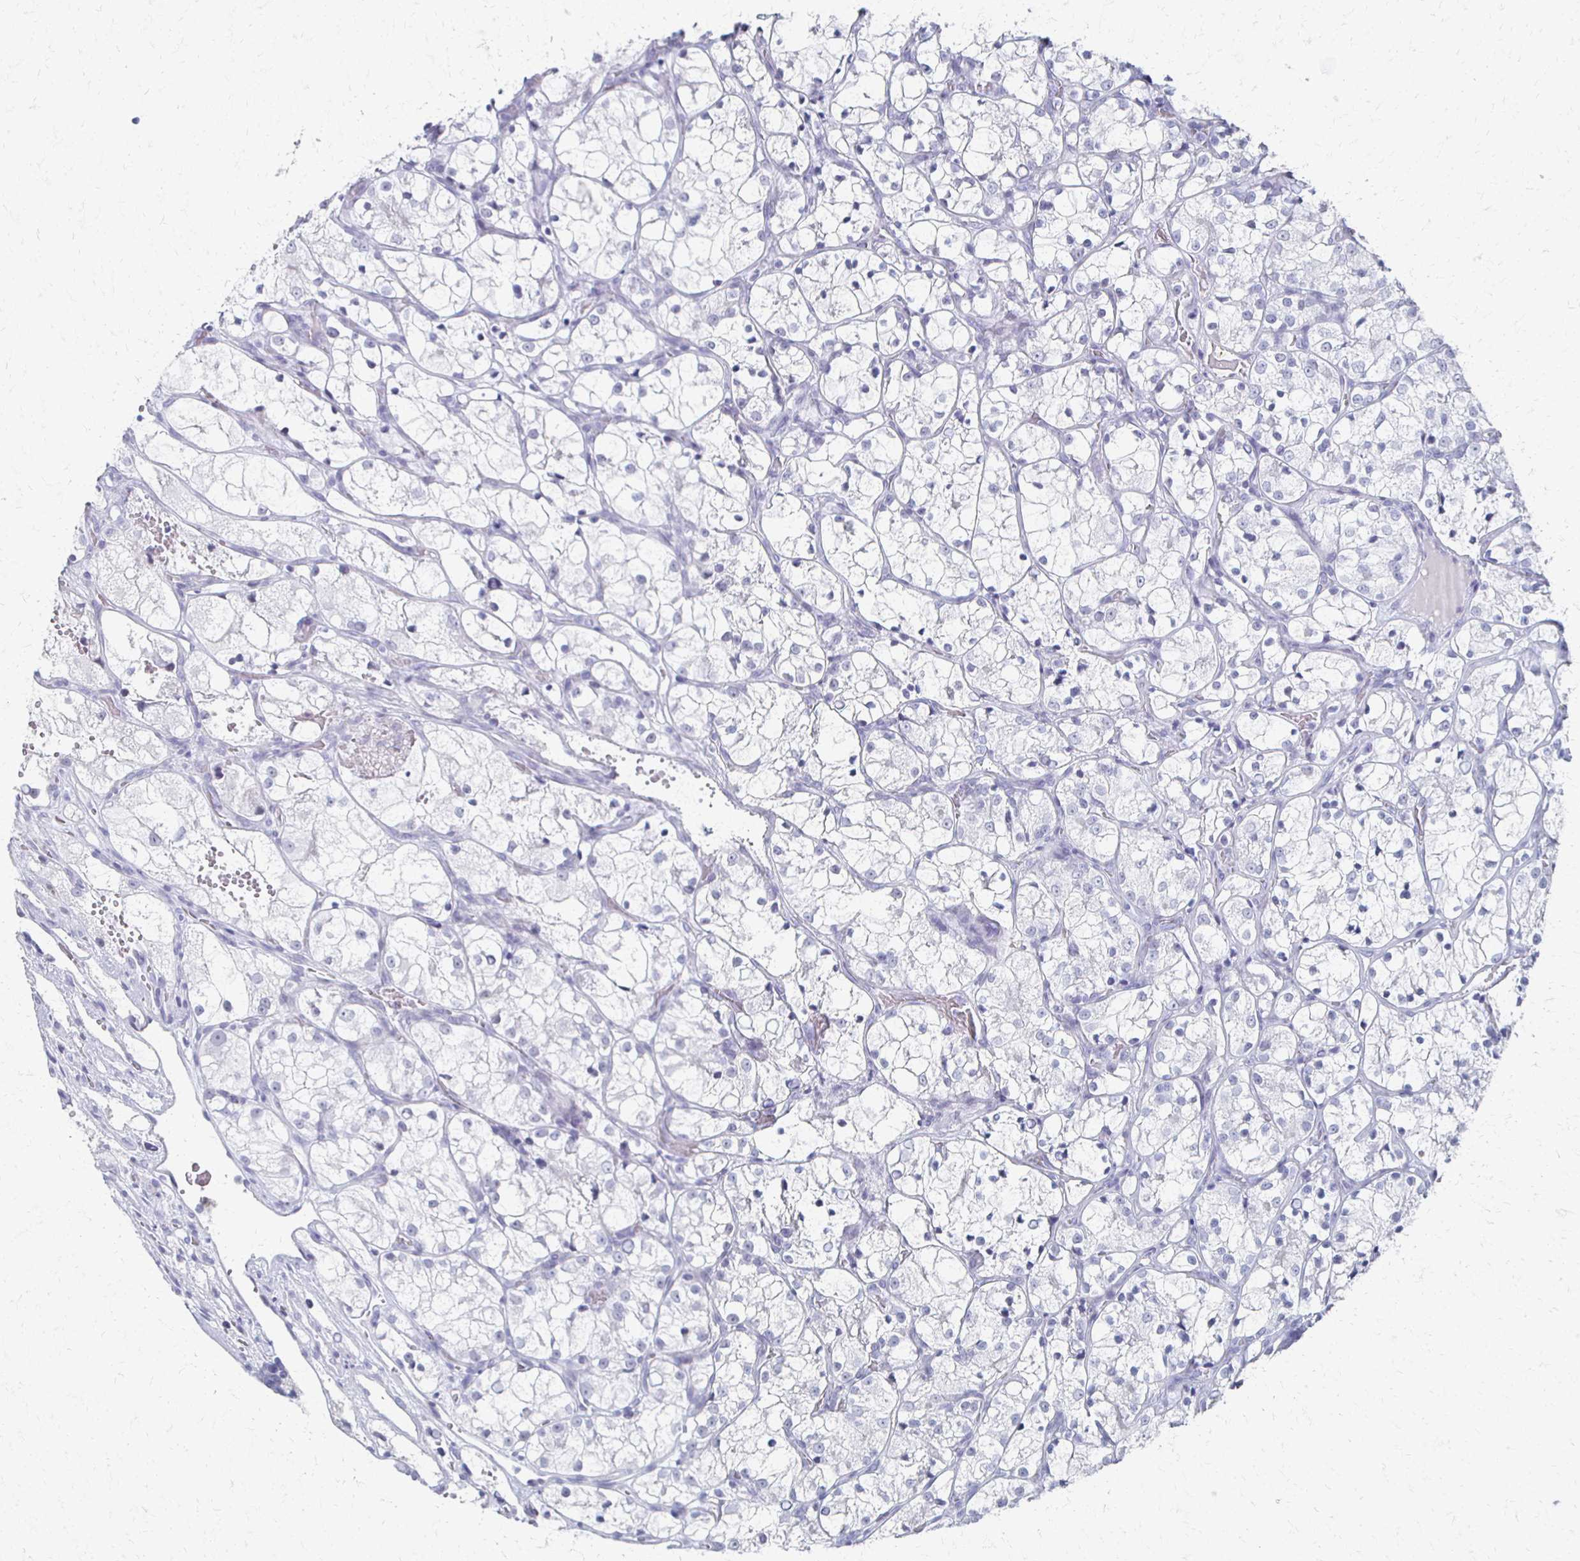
{"staining": {"intensity": "negative", "quantity": "none", "location": "none"}, "tissue": "renal cancer", "cell_type": "Tumor cells", "image_type": "cancer", "snomed": [{"axis": "morphology", "description": "Adenocarcinoma, NOS"}, {"axis": "topography", "description": "Kidney"}], "caption": "Human renal cancer (adenocarcinoma) stained for a protein using immunohistochemistry reveals no positivity in tumor cells.", "gene": "CXCR2", "patient": {"sex": "female", "age": 69}}